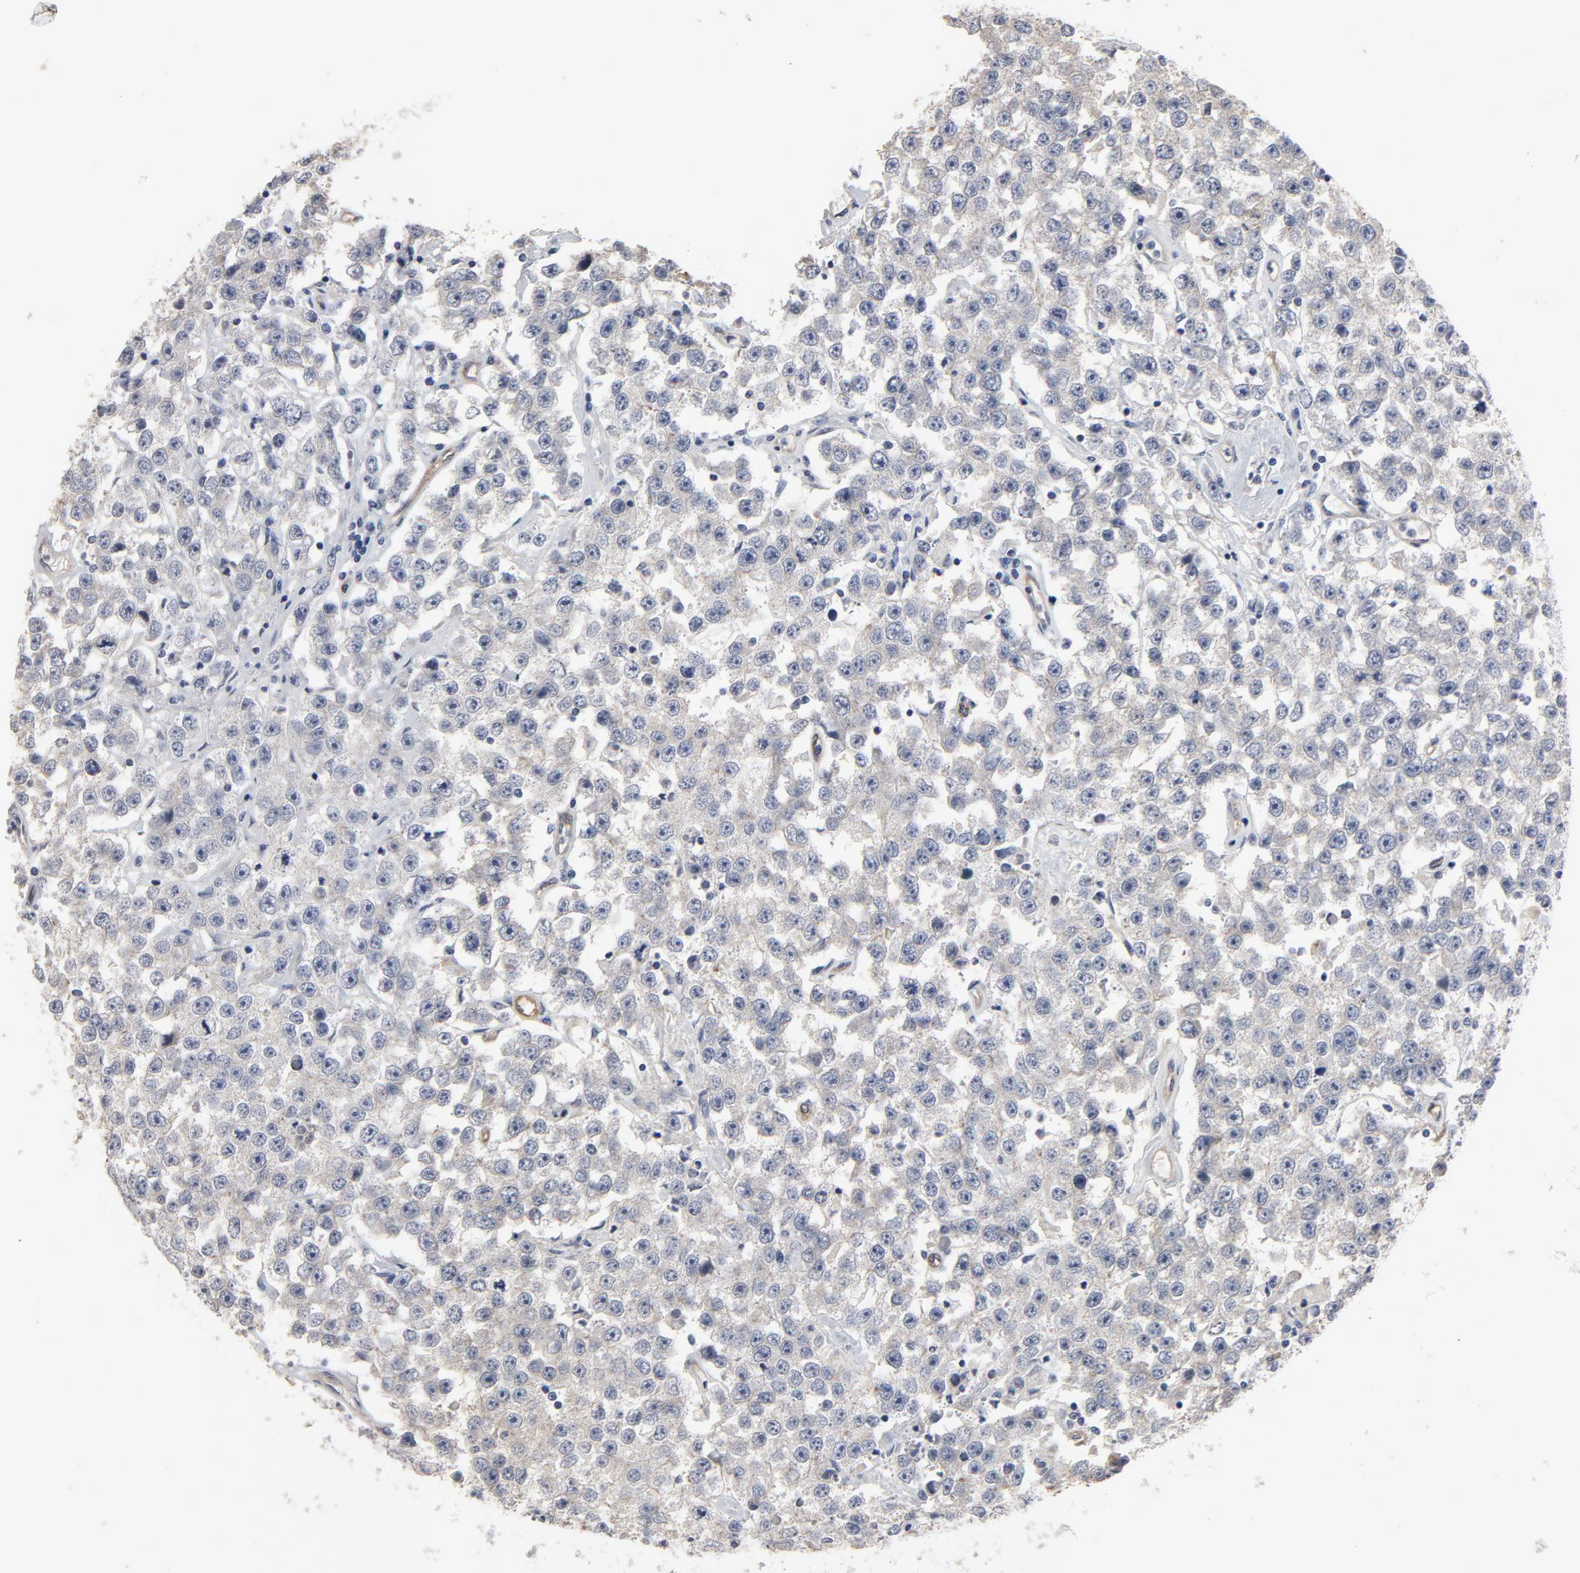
{"staining": {"intensity": "negative", "quantity": "none", "location": "none"}, "tissue": "testis cancer", "cell_type": "Tumor cells", "image_type": "cancer", "snomed": [{"axis": "morphology", "description": "Seminoma, NOS"}, {"axis": "topography", "description": "Testis"}], "caption": "Human testis cancer (seminoma) stained for a protein using immunohistochemistry (IHC) demonstrates no staining in tumor cells.", "gene": "KDR", "patient": {"sex": "male", "age": 52}}